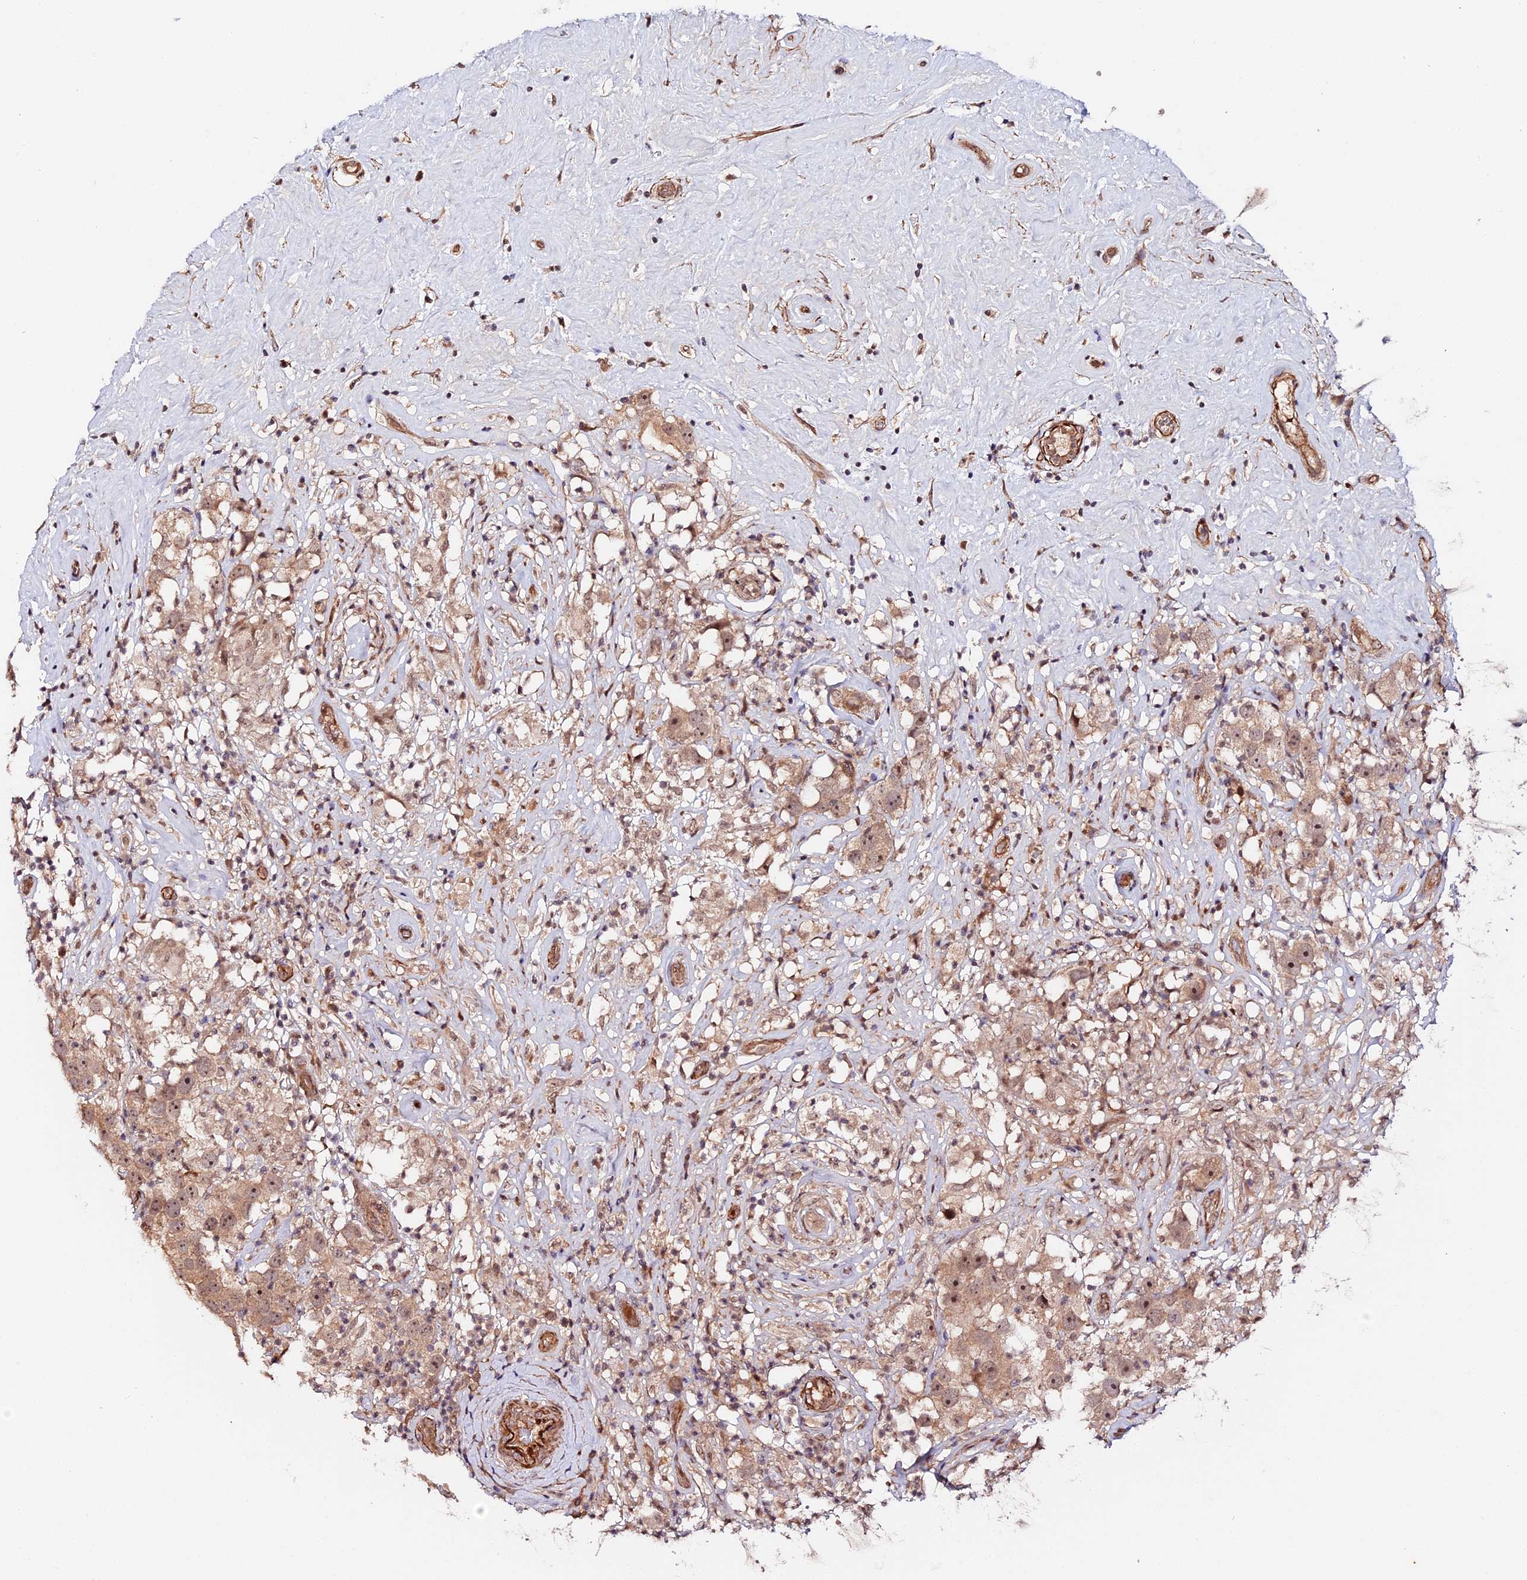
{"staining": {"intensity": "moderate", "quantity": ">75%", "location": "cytoplasmic/membranous,nuclear"}, "tissue": "testis cancer", "cell_type": "Tumor cells", "image_type": "cancer", "snomed": [{"axis": "morphology", "description": "Seminoma, NOS"}, {"axis": "topography", "description": "Testis"}], "caption": "Immunohistochemical staining of seminoma (testis) displays moderate cytoplasmic/membranous and nuclear protein staining in approximately >75% of tumor cells. (brown staining indicates protein expression, while blue staining denotes nuclei).", "gene": "IMPACT", "patient": {"sex": "male", "age": 49}}